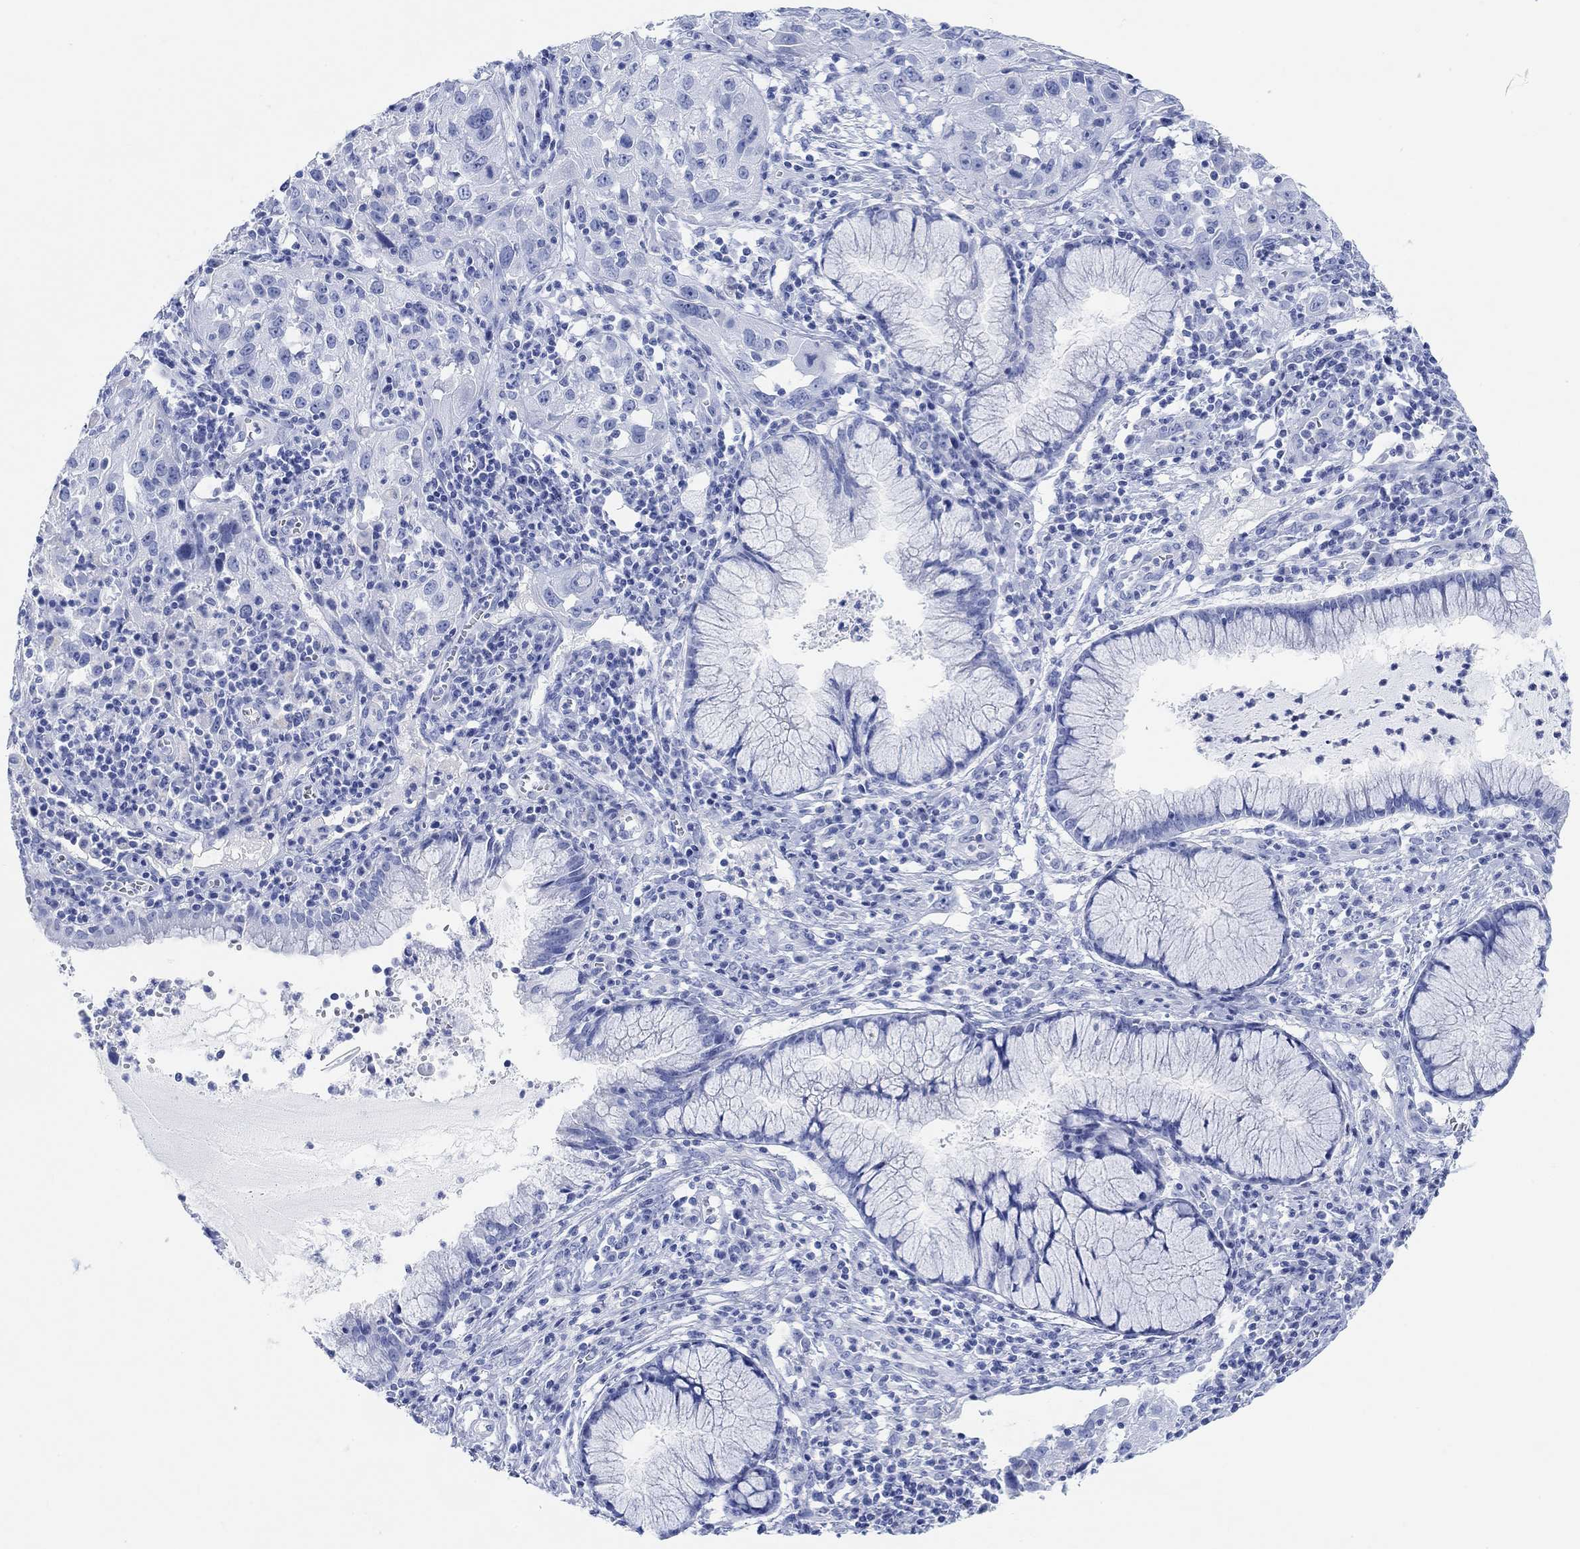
{"staining": {"intensity": "negative", "quantity": "none", "location": "none"}, "tissue": "cervical cancer", "cell_type": "Tumor cells", "image_type": "cancer", "snomed": [{"axis": "morphology", "description": "Squamous cell carcinoma, NOS"}, {"axis": "topography", "description": "Cervix"}], "caption": "Photomicrograph shows no protein expression in tumor cells of cervical cancer tissue.", "gene": "ANKRD33", "patient": {"sex": "female", "age": 32}}